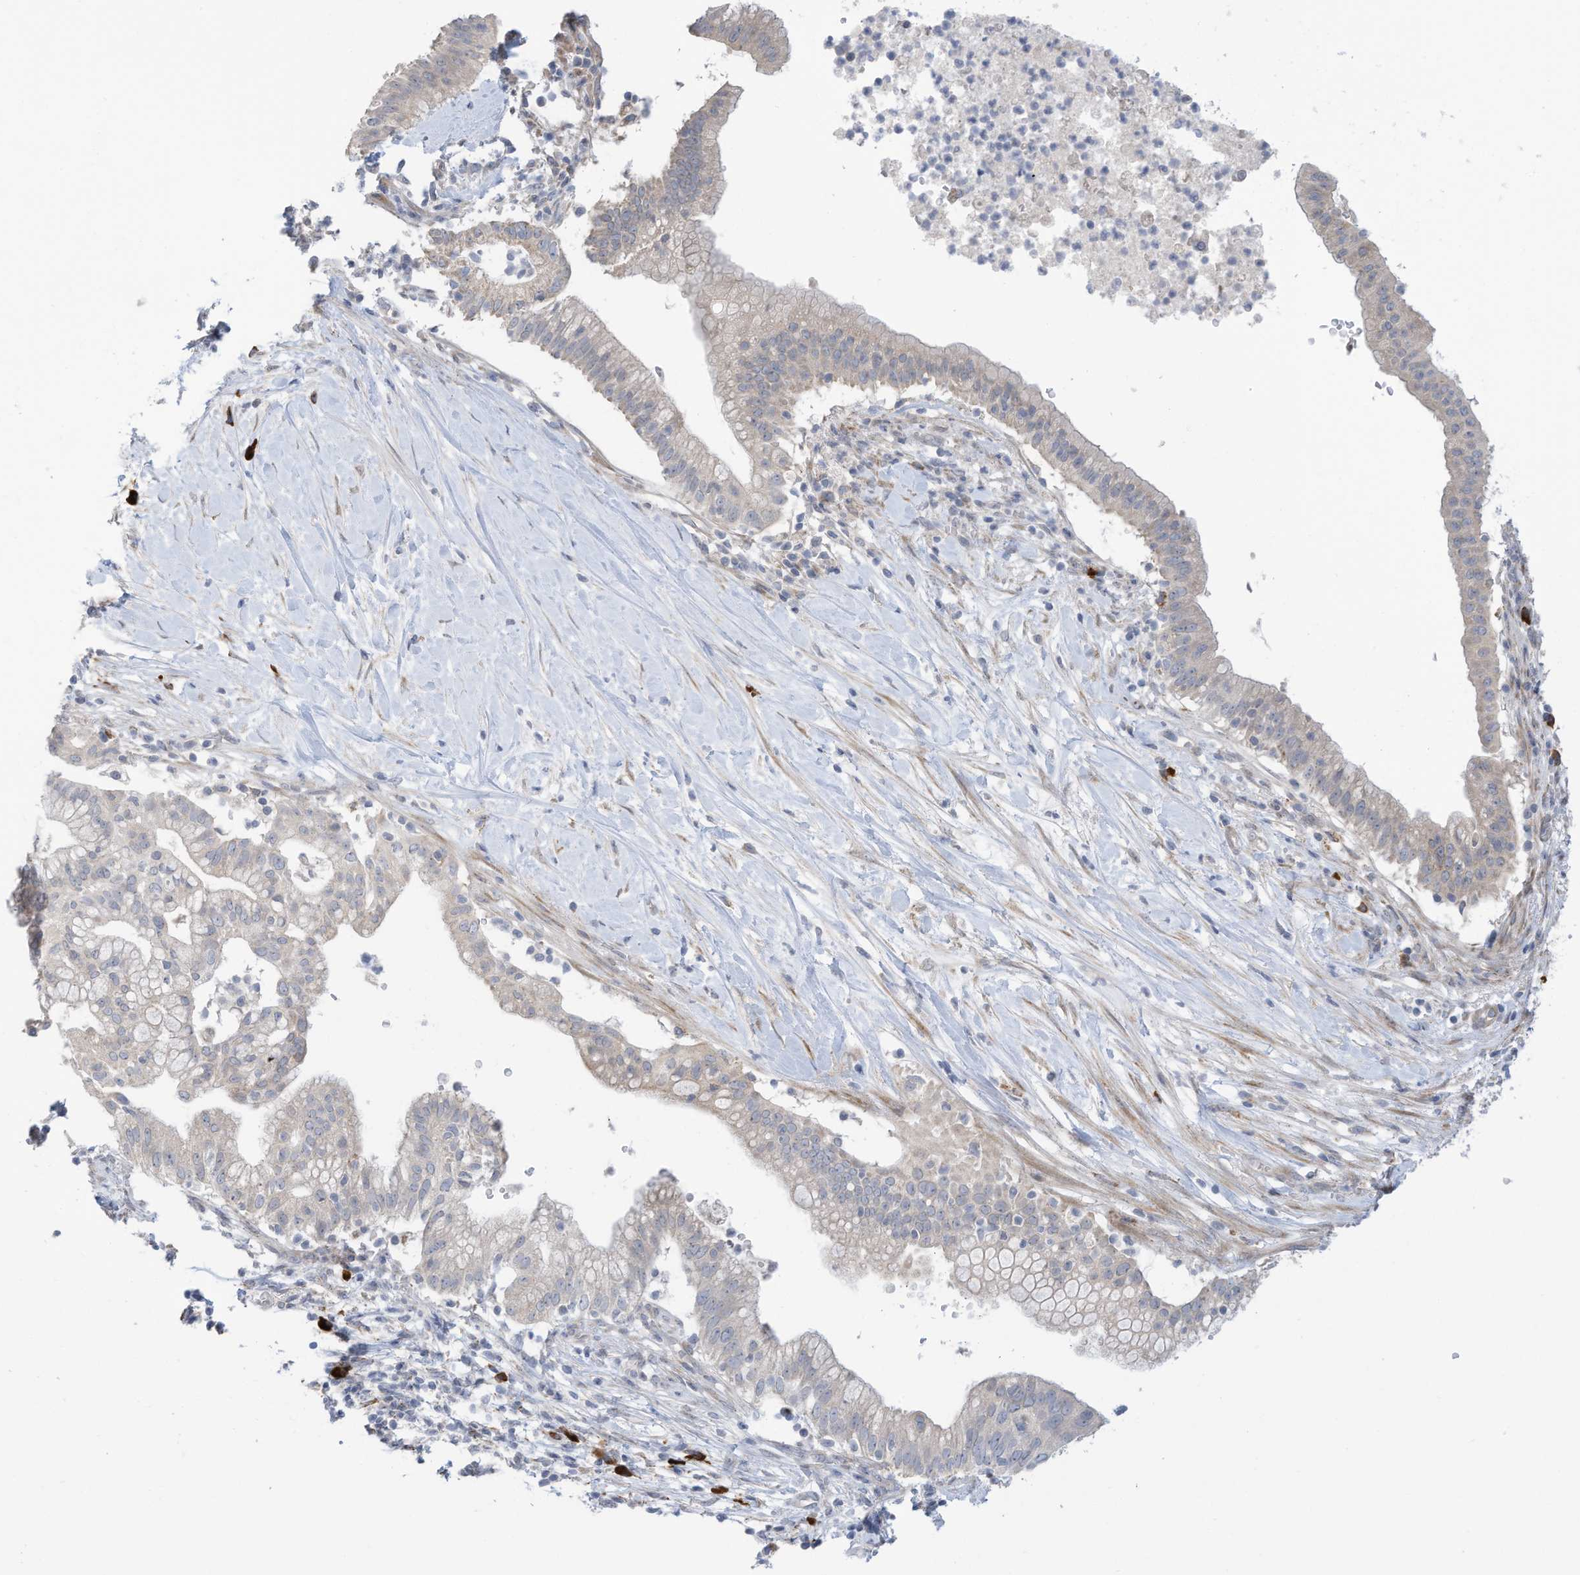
{"staining": {"intensity": "negative", "quantity": "none", "location": "none"}, "tissue": "pancreatic cancer", "cell_type": "Tumor cells", "image_type": "cancer", "snomed": [{"axis": "morphology", "description": "Adenocarcinoma, NOS"}, {"axis": "topography", "description": "Pancreas"}], "caption": "The micrograph shows no staining of tumor cells in pancreatic adenocarcinoma.", "gene": "ZNF292", "patient": {"sex": "male", "age": 68}}